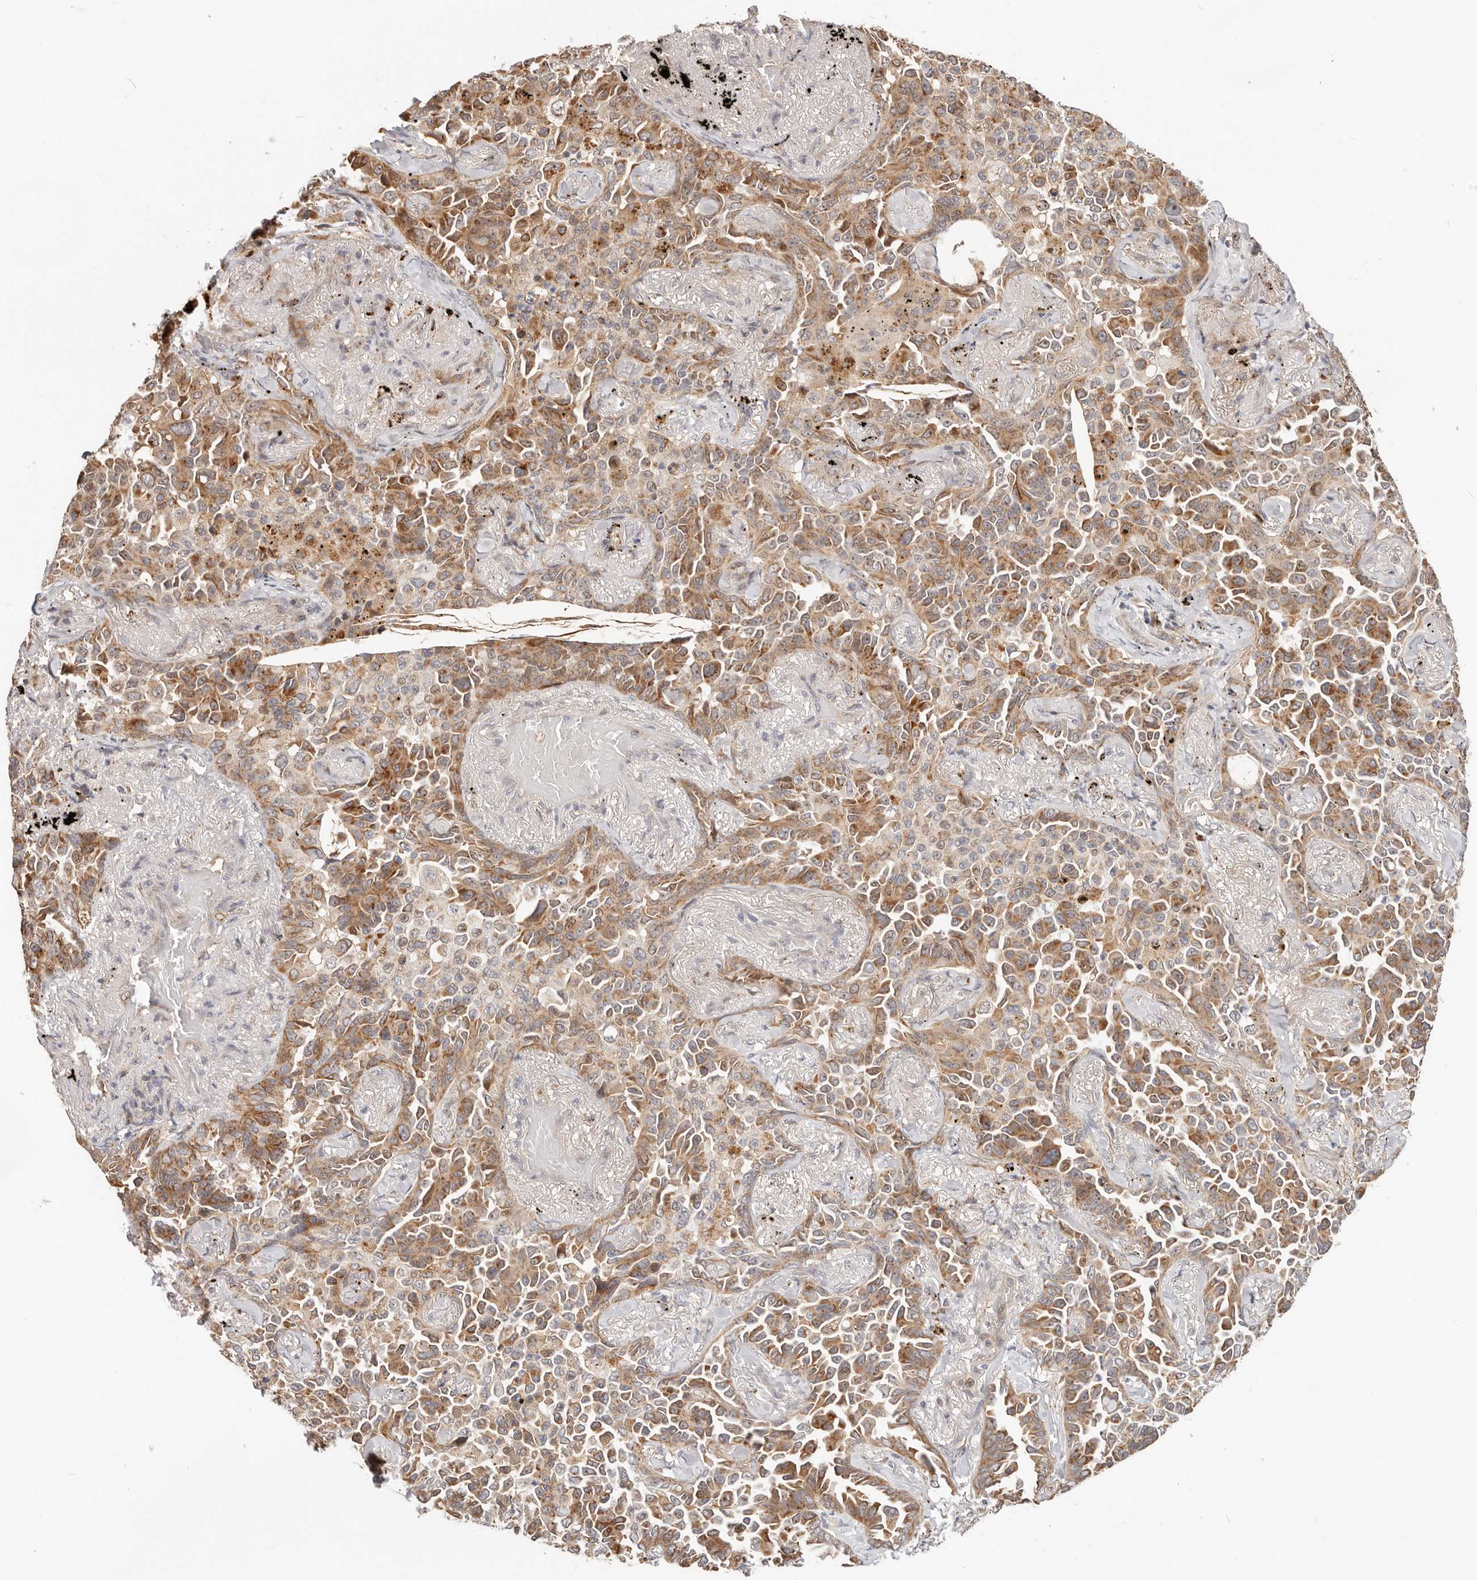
{"staining": {"intensity": "moderate", "quantity": ">75%", "location": "cytoplasmic/membranous"}, "tissue": "lung cancer", "cell_type": "Tumor cells", "image_type": "cancer", "snomed": [{"axis": "morphology", "description": "Adenocarcinoma, NOS"}, {"axis": "topography", "description": "Lung"}], "caption": "About >75% of tumor cells in lung cancer (adenocarcinoma) demonstrate moderate cytoplasmic/membranous protein staining as visualized by brown immunohistochemical staining.", "gene": "ZRANB1", "patient": {"sex": "female", "age": 67}}